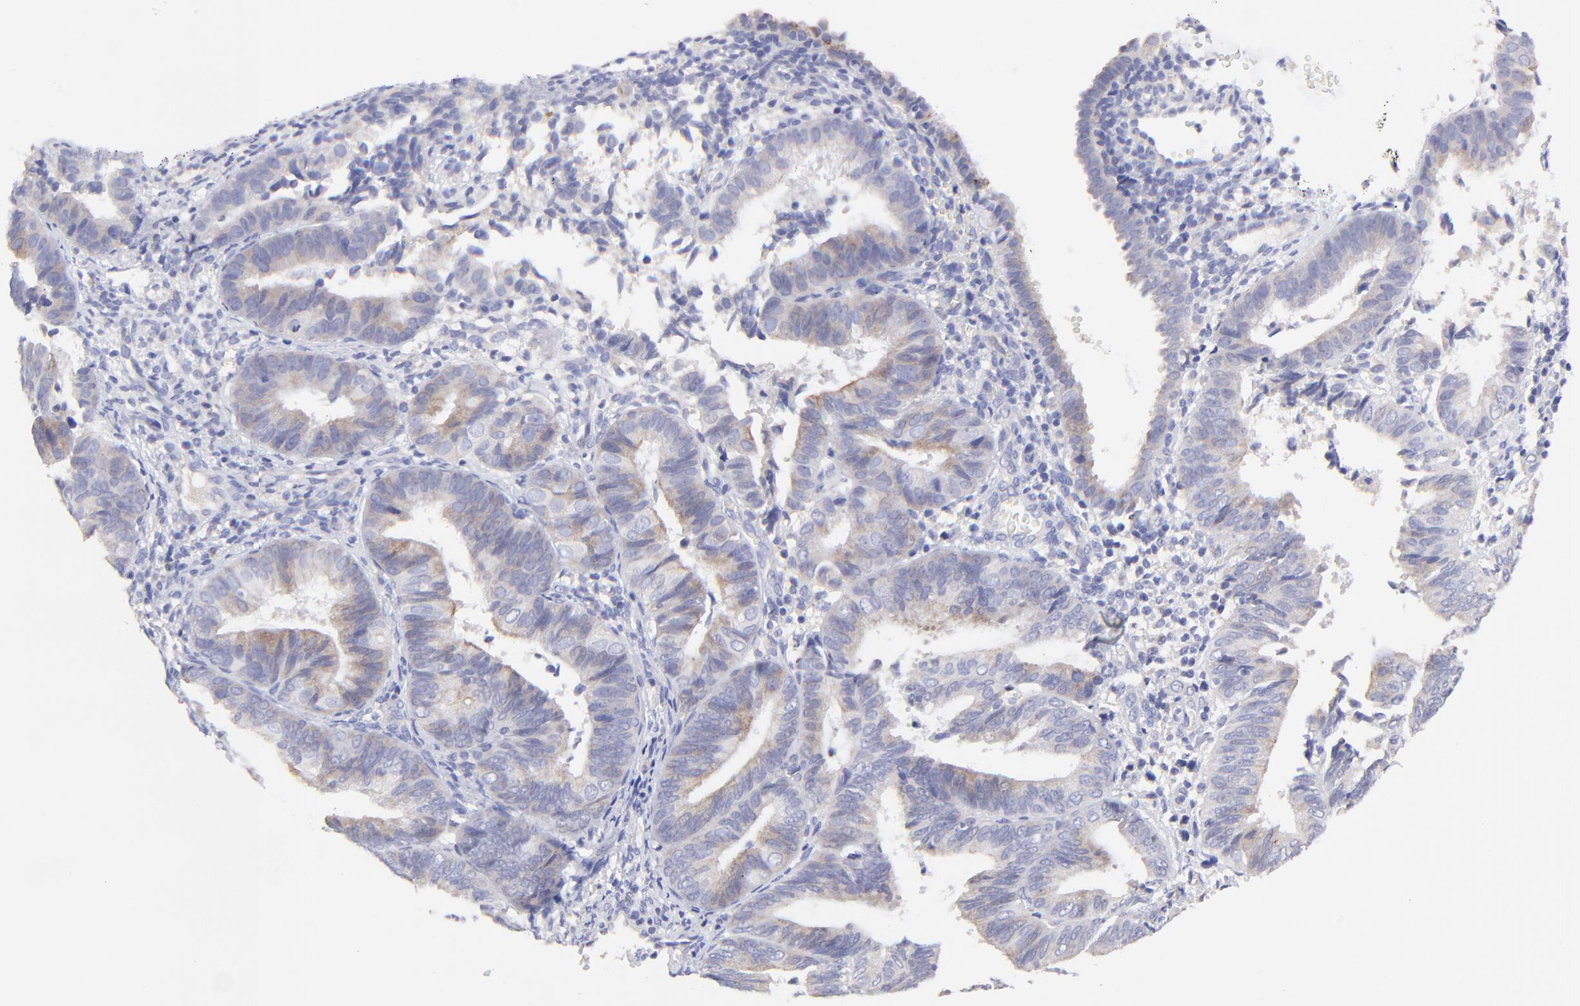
{"staining": {"intensity": "moderate", "quantity": "25%-75%", "location": "cytoplasmic/membranous"}, "tissue": "endometrial cancer", "cell_type": "Tumor cells", "image_type": "cancer", "snomed": [{"axis": "morphology", "description": "Adenocarcinoma, NOS"}, {"axis": "topography", "description": "Endometrium"}], "caption": "Immunohistochemical staining of endometrial cancer shows medium levels of moderate cytoplasmic/membranous protein expression in about 25%-75% of tumor cells.", "gene": "LHFPL1", "patient": {"sex": "female", "age": 63}}